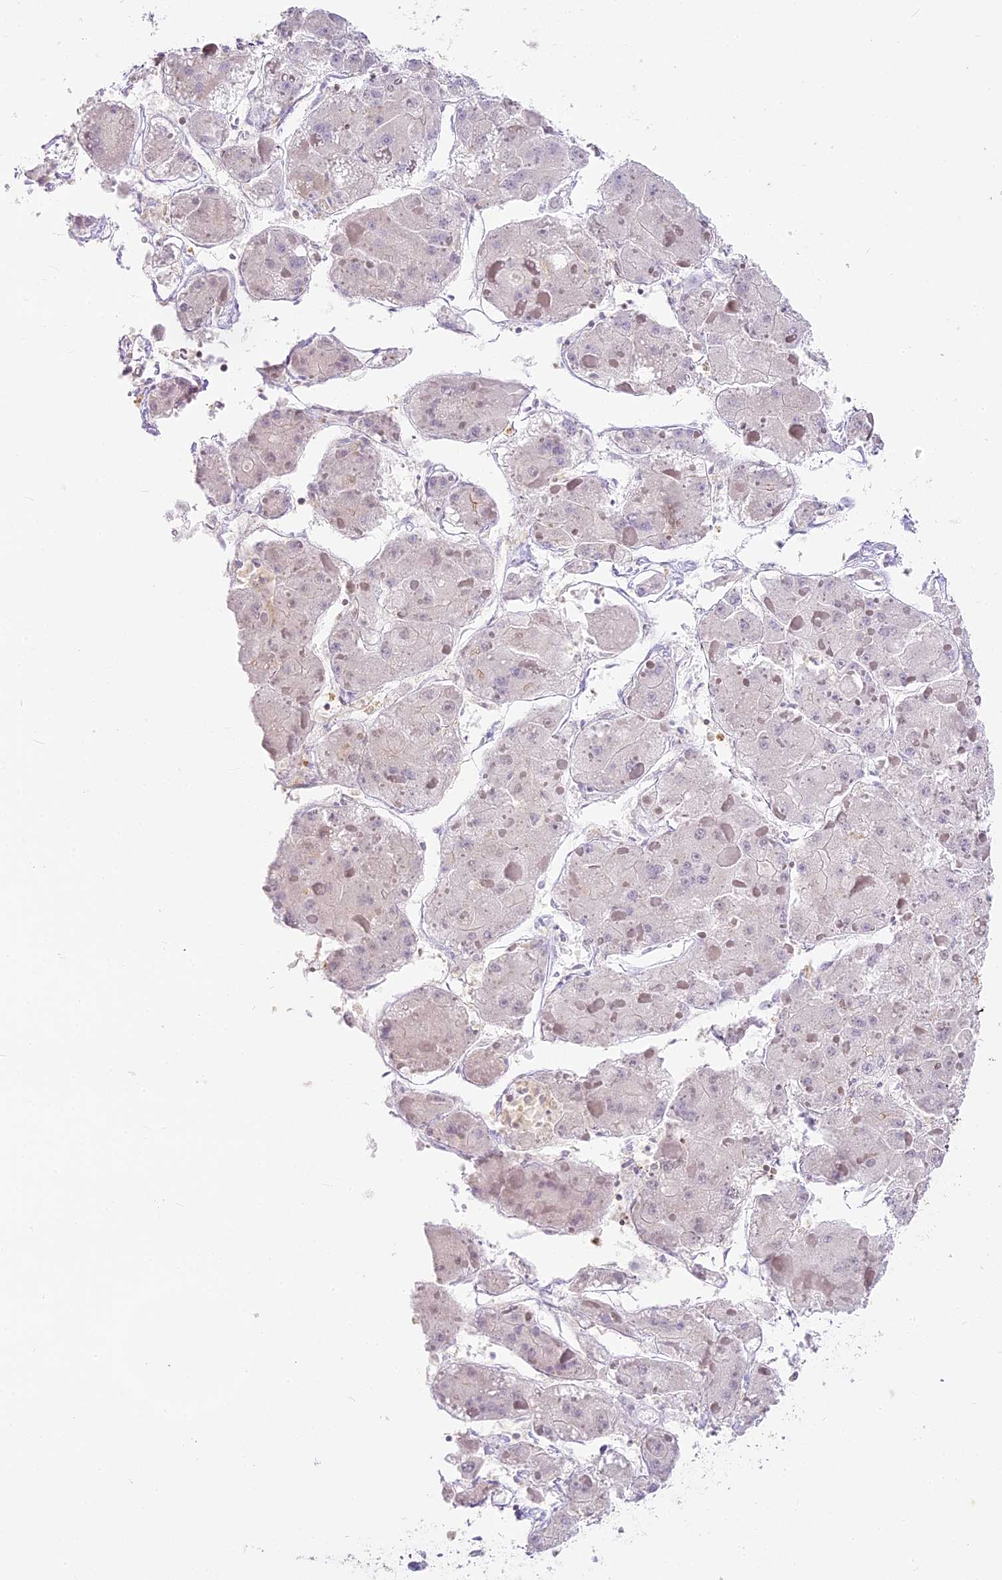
{"staining": {"intensity": "negative", "quantity": "none", "location": "none"}, "tissue": "liver cancer", "cell_type": "Tumor cells", "image_type": "cancer", "snomed": [{"axis": "morphology", "description": "Carcinoma, Hepatocellular, NOS"}, {"axis": "topography", "description": "Liver"}], "caption": "Liver cancer was stained to show a protein in brown. There is no significant staining in tumor cells. (Stains: DAB immunohistochemistry (IHC) with hematoxylin counter stain, Microscopy: brightfield microscopy at high magnification).", "gene": "DOCK2", "patient": {"sex": "female", "age": 73}}